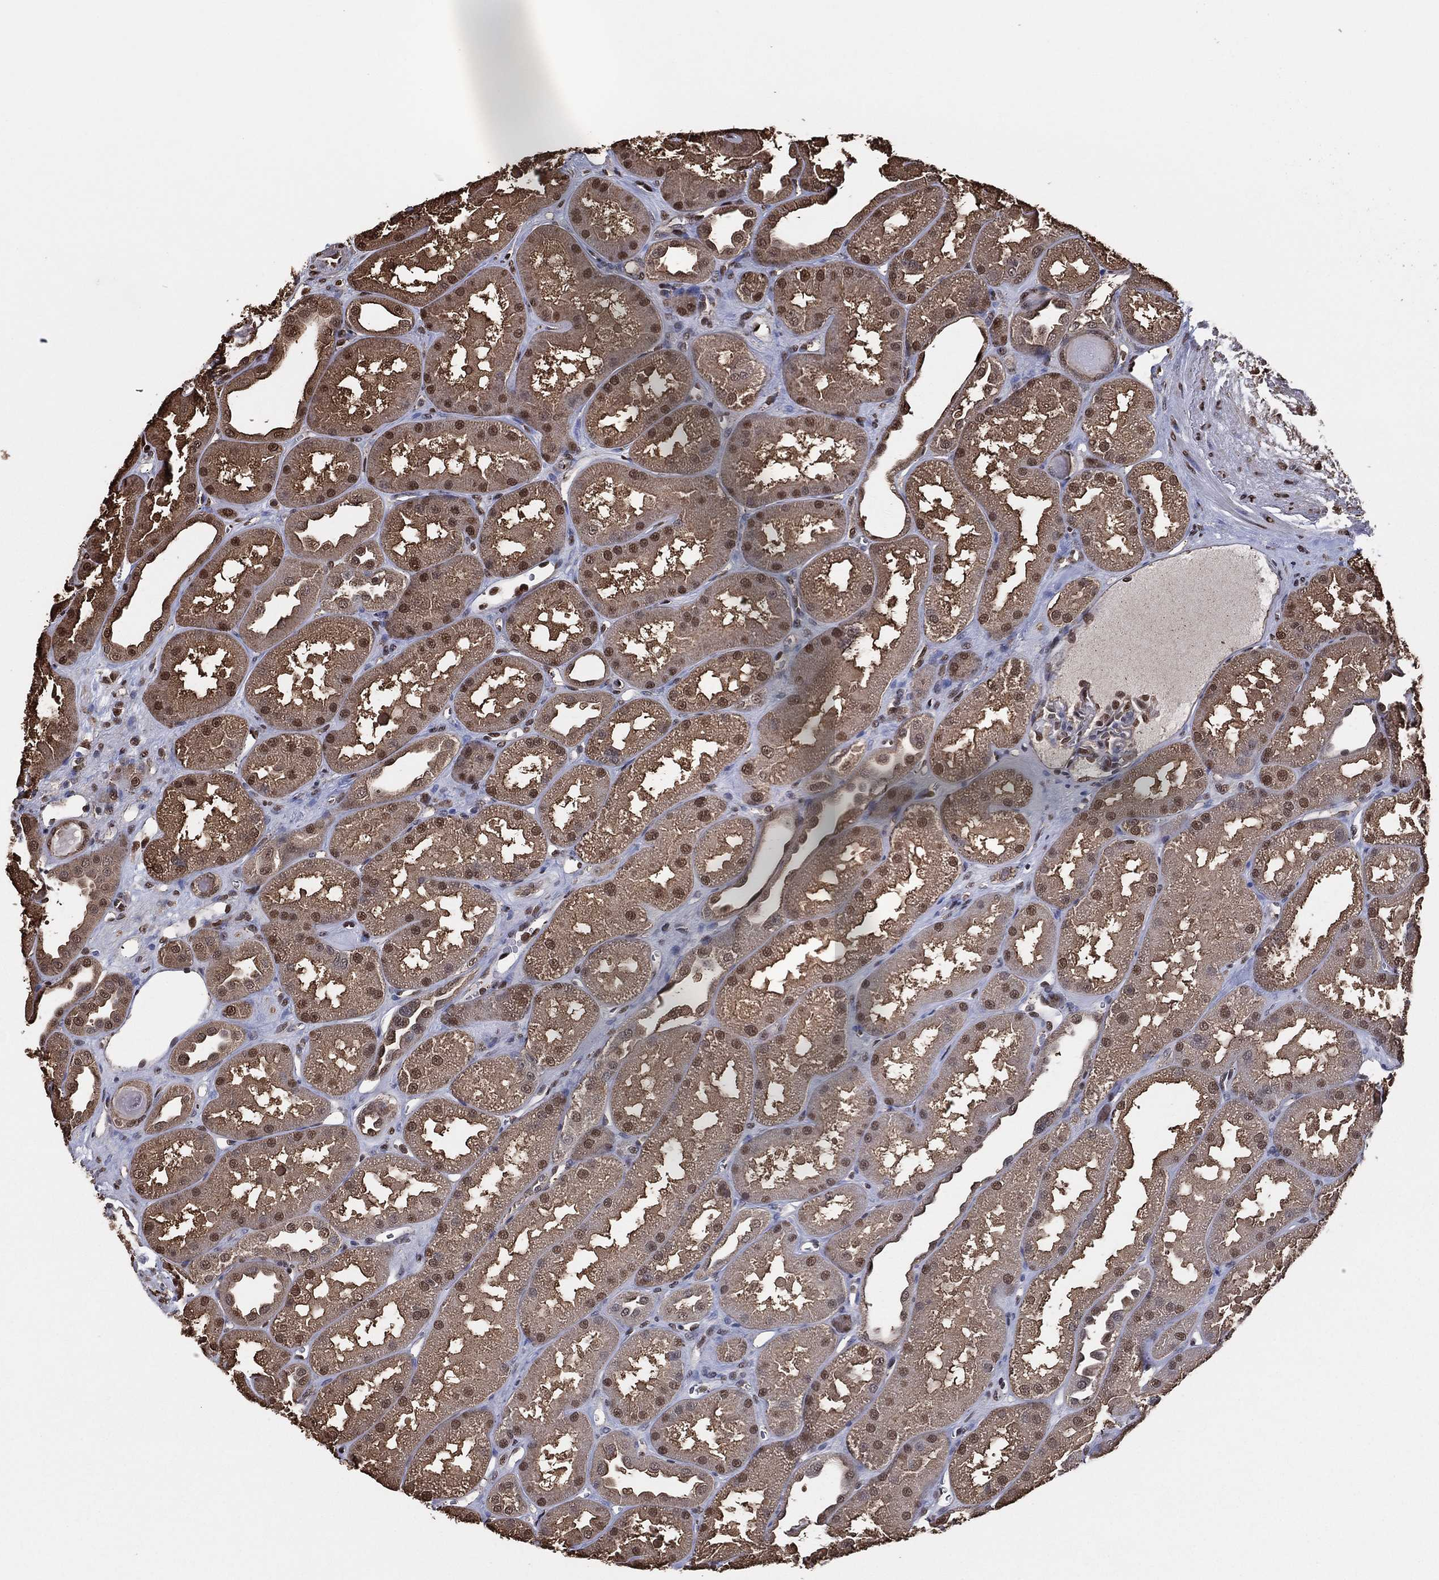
{"staining": {"intensity": "moderate", "quantity": "25%-75%", "location": "nuclear"}, "tissue": "kidney", "cell_type": "Cells in glomeruli", "image_type": "normal", "snomed": [{"axis": "morphology", "description": "Normal tissue, NOS"}, {"axis": "topography", "description": "Kidney"}], "caption": "An image of kidney stained for a protein demonstrates moderate nuclear brown staining in cells in glomeruli. (Brightfield microscopy of DAB IHC at high magnification).", "gene": "GAPDH", "patient": {"sex": "male", "age": 61}}